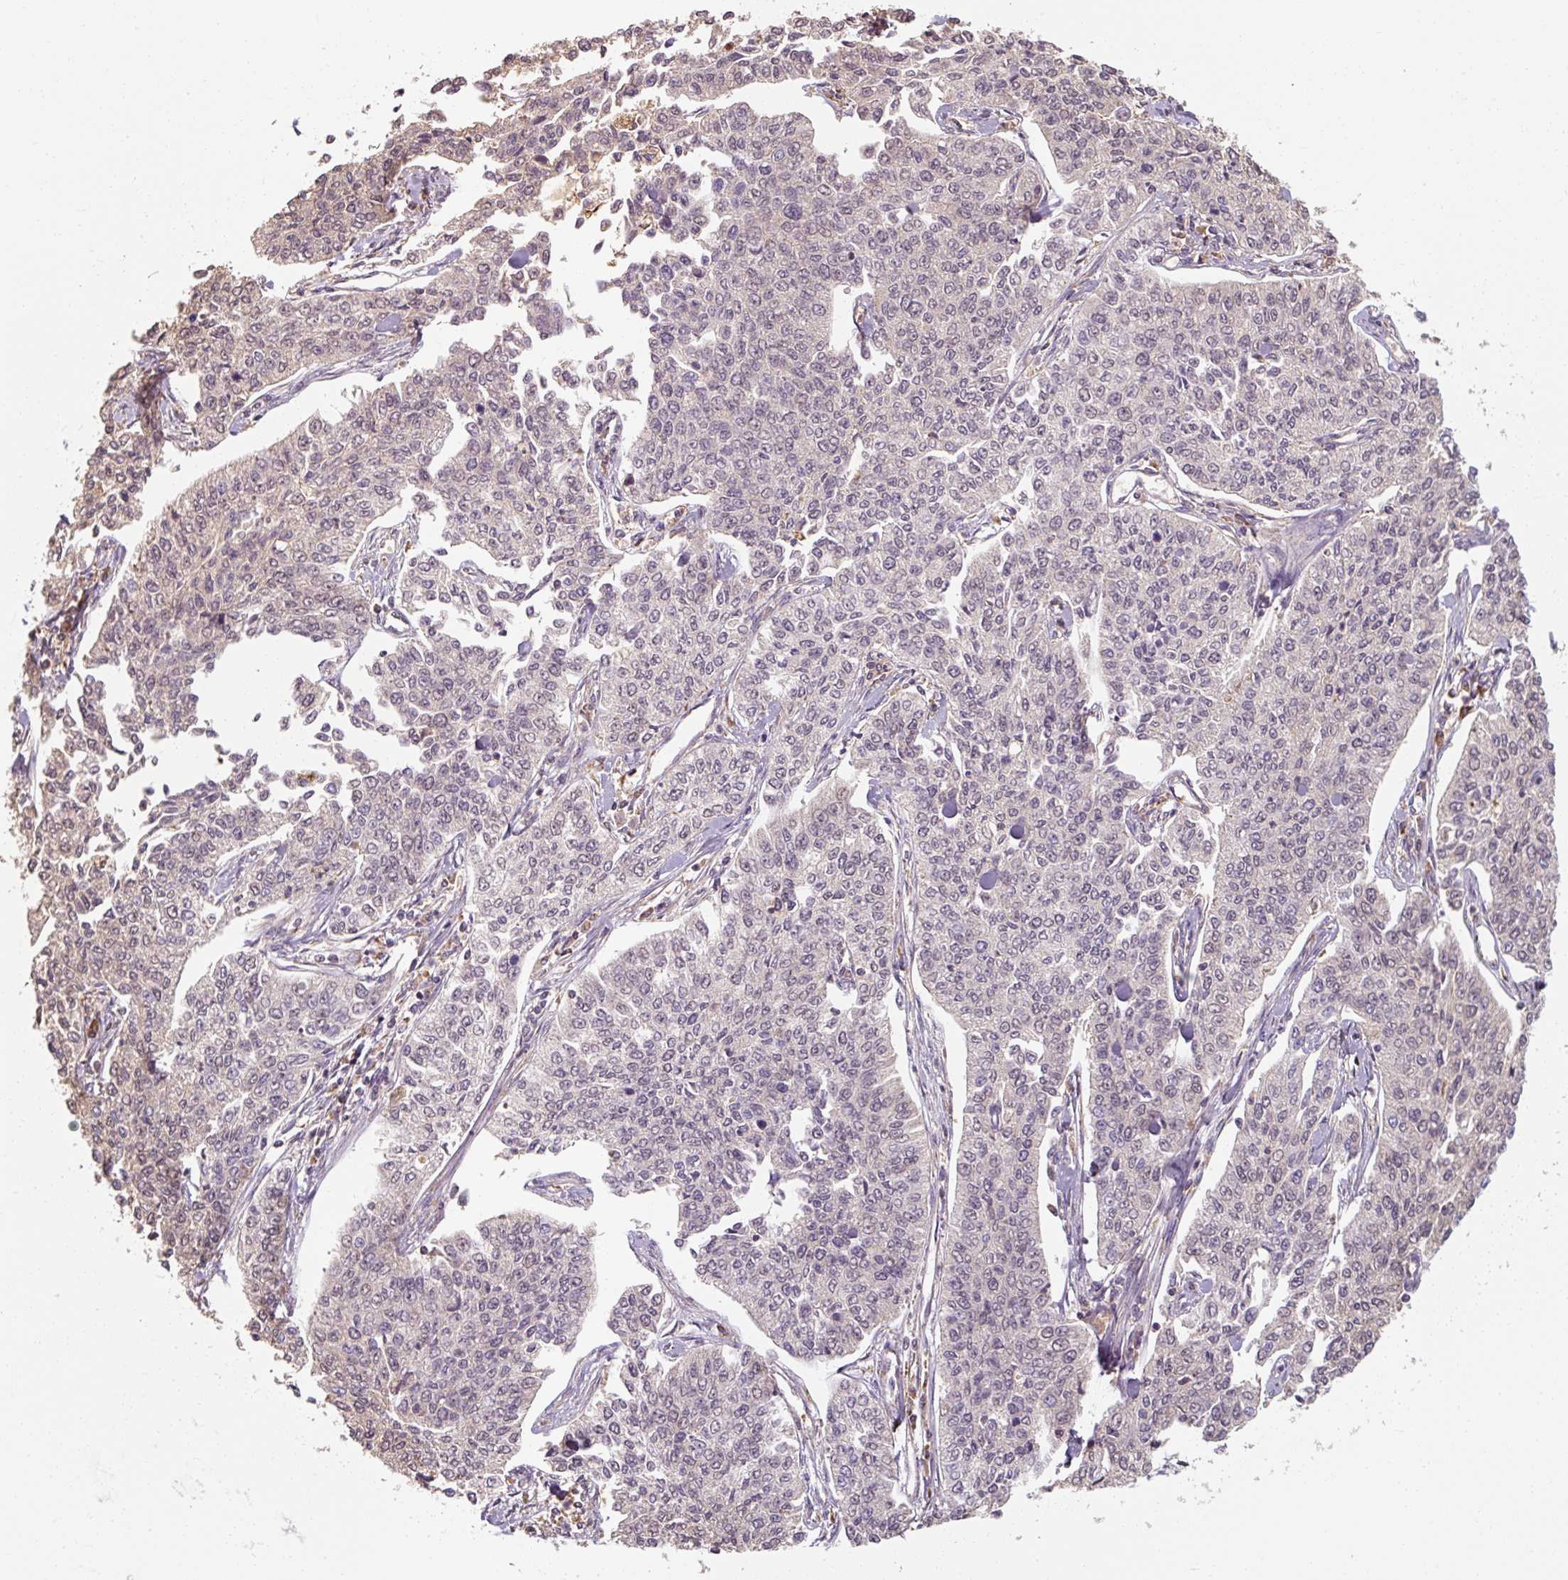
{"staining": {"intensity": "weak", "quantity": "<25%", "location": "cytoplasmic/membranous"}, "tissue": "cervical cancer", "cell_type": "Tumor cells", "image_type": "cancer", "snomed": [{"axis": "morphology", "description": "Squamous cell carcinoma, NOS"}, {"axis": "topography", "description": "Cervix"}], "caption": "Photomicrograph shows no significant protein positivity in tumor cells of squamous cell carcinoma (cervical).", "gene": "TSEN54", "patient": {"sex": "female", "age": 35}}